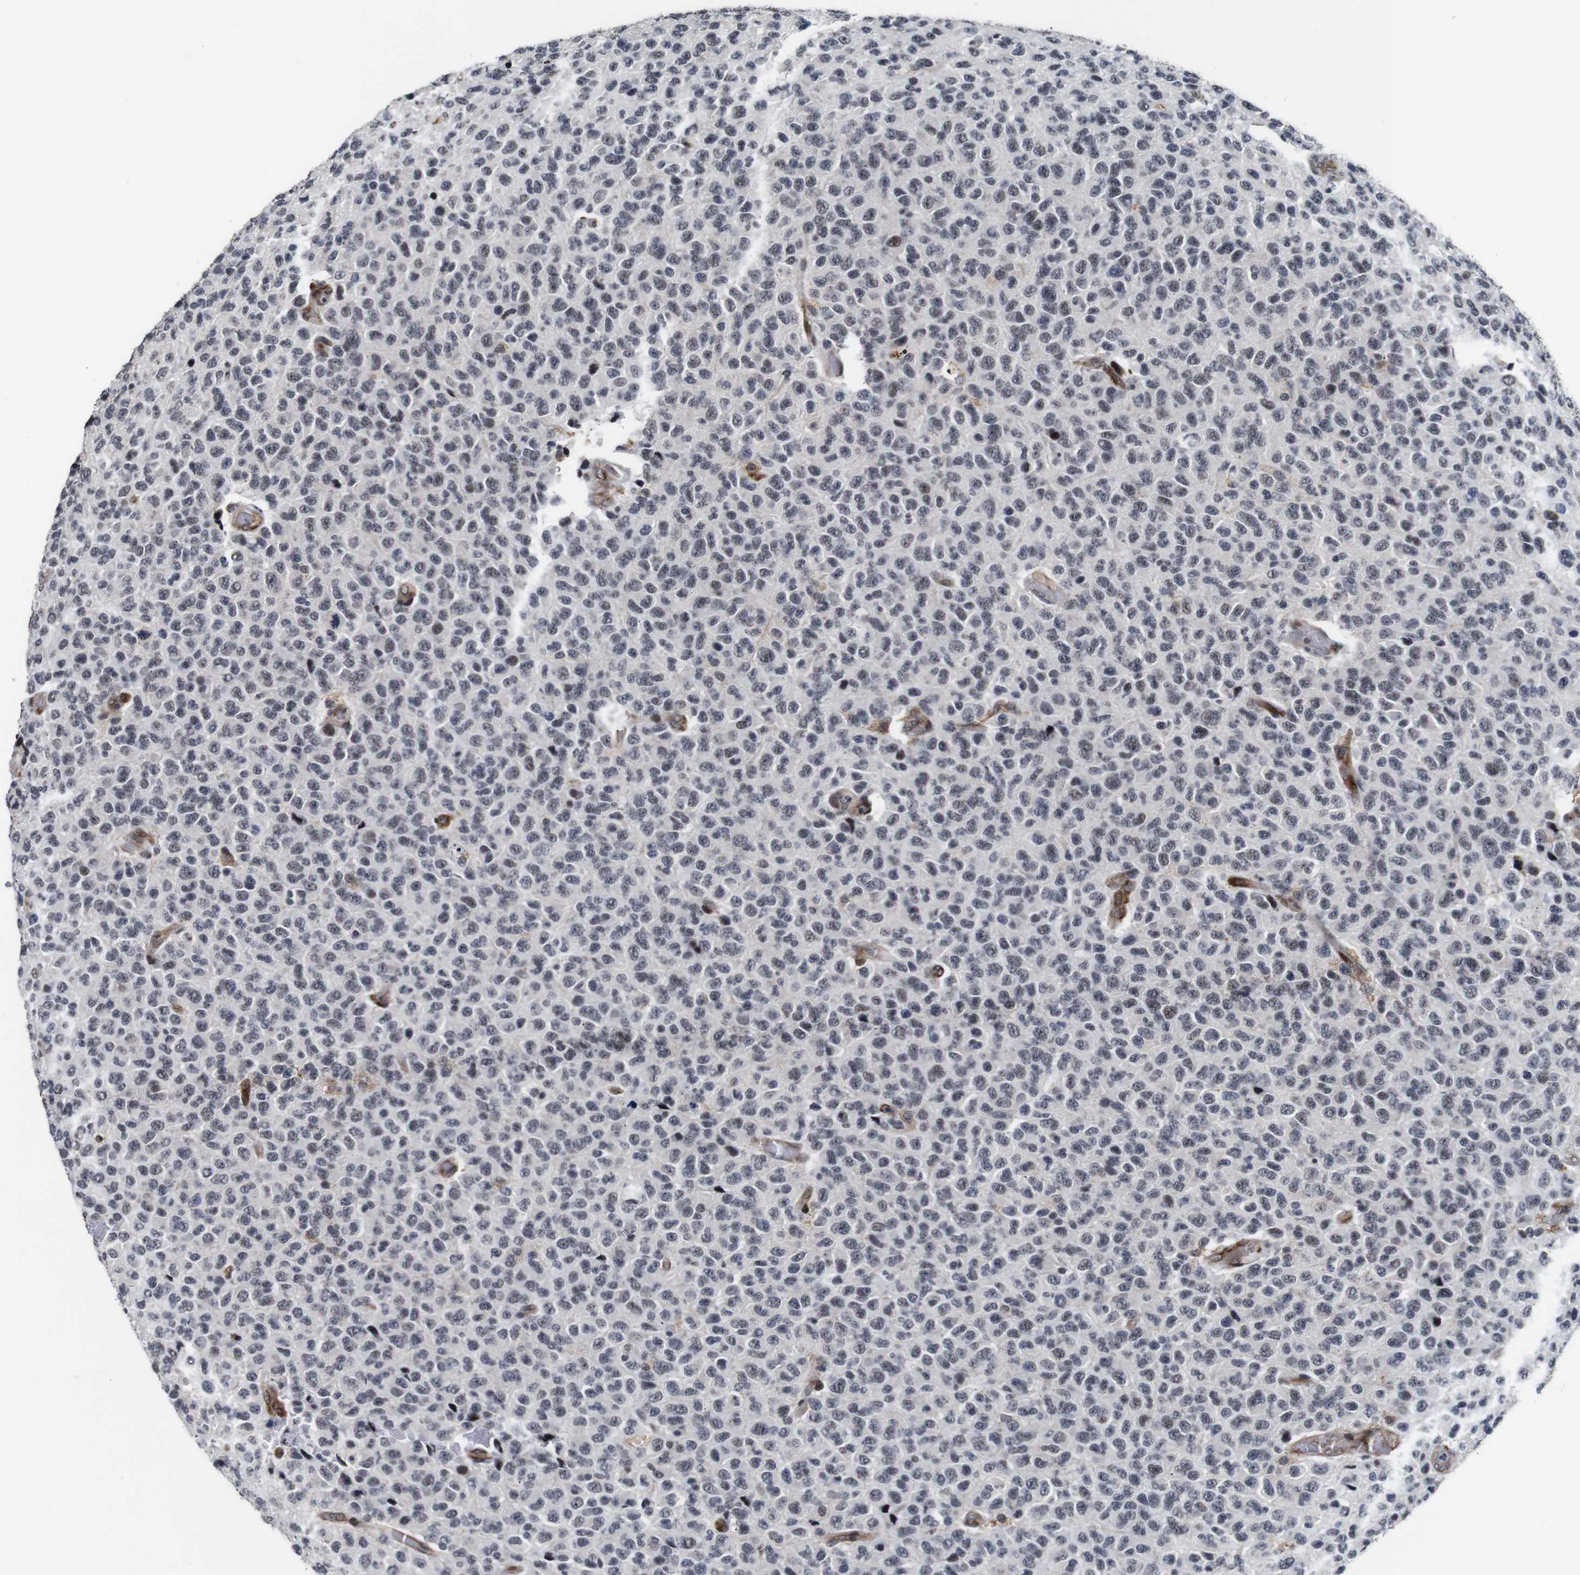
{"staining": {"intensity": "weak", "quantity": "25%-75%", "location": "nuclear"}, "tissue": "glioma", "cell_type": "Tumor cells", "image_type": "cancer", "snomed": [{"axis": "morphology", "description": "Glioma, malignant, High grade"}, {"axis": "topography", "description": "pancreas cauda"}], "caption": "Glioma stained for a protein (brown) displays weak nuclear positive expression in about 25%-75% of tumor cells.", "gene": "EIF4G1", "patient": {"sex": "male", "age": 60}}